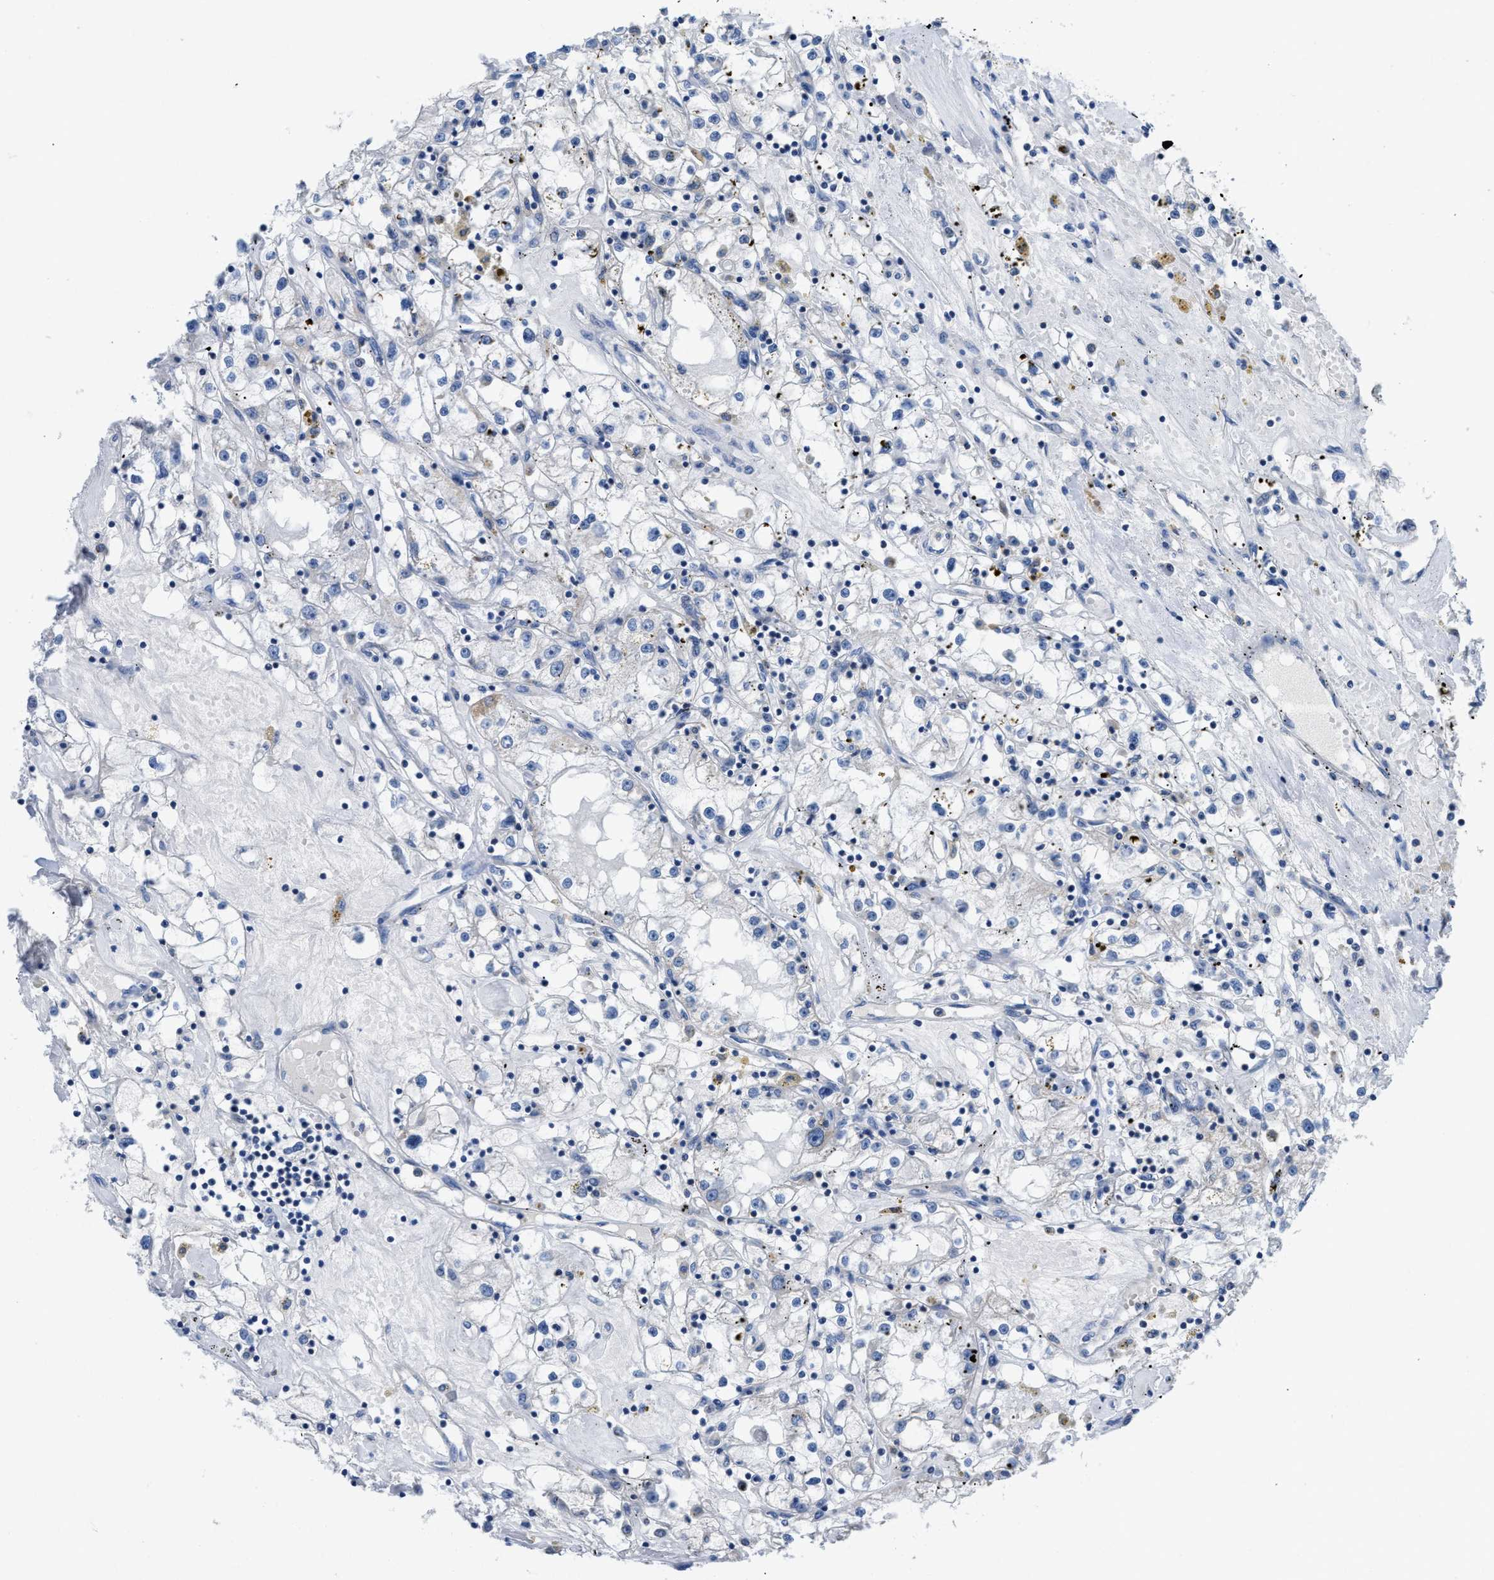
{"staining": {"intensity": "negative", "quantity": "none", "location": "none"}, "tissue": "renal cancer", "cell_type": "Tumor cells", "image_type": "cancer", "snomed": [{"axis": "morphology", "description": "Adenocarcinoma, NOS"}, {"axis": "topography", "description": "Kidney"}], "caption": "Tumor cells show no significant protein expression in adenocarcinoma (renal). (DAB immunohistochemistry (IHC) visualized using brightfield microscopy, high magnification).", "gene": "ETFA", "patient": {"sex": "male", "age": 56}}